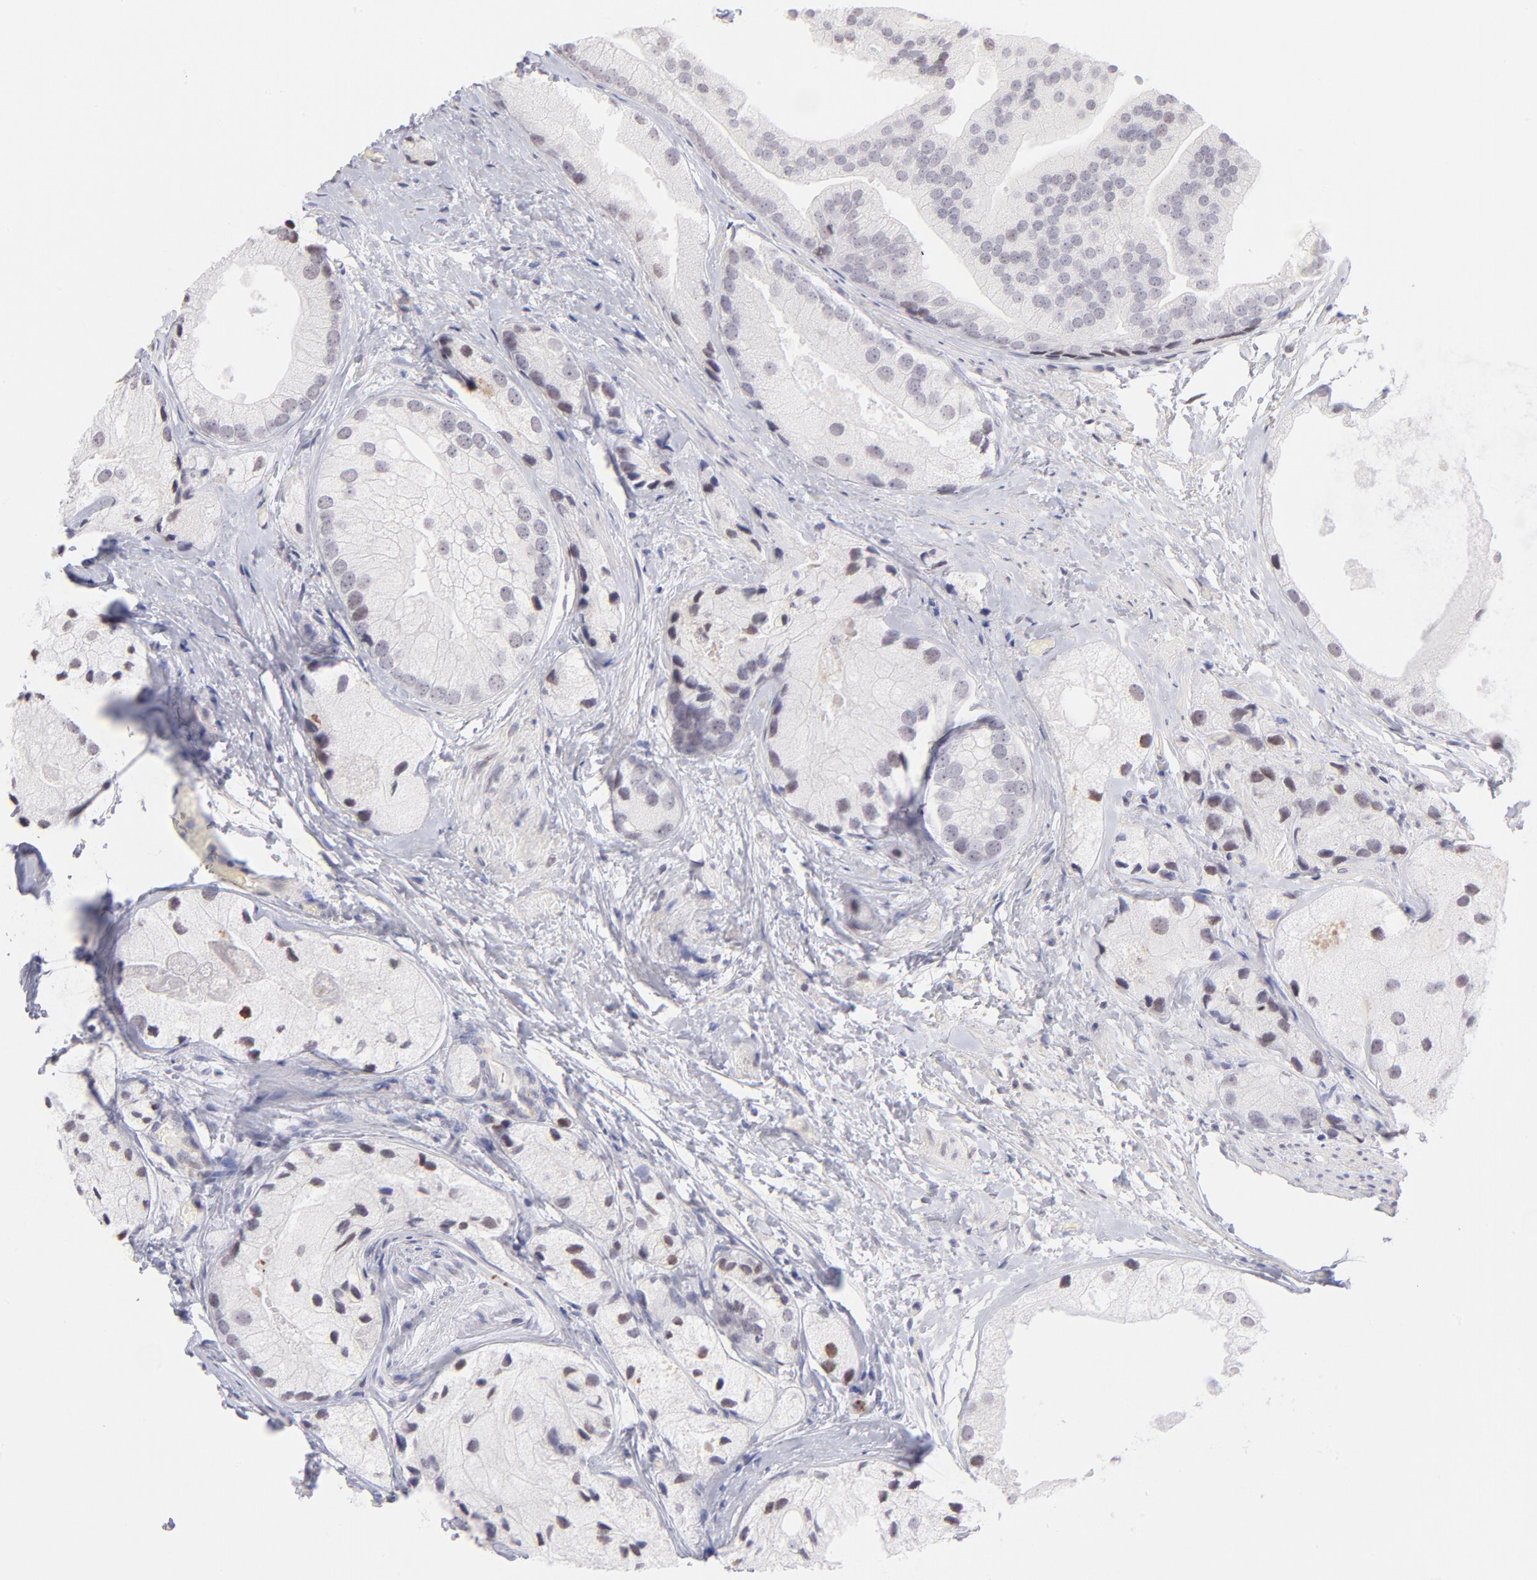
{"staining": {"intensity": "weak", "quantity": "<25%", "location": "nuclear"}, "tissue": "prostate cancer", "cell_type": "Tumor cells", "image_type": "cancer", "snomed": [{"axis": "morphology", "description": "Adenocarcinoma, Low grade"}, {"axis": "topography", "description": "Prostate"}], "caption": "Immunohistochemical staining of low-grade adenocarcinoma (prostate) displays no significant expression in tumor cells.", "gene": "LTB4R", "patient": {"sex": "male", "age": 69}}